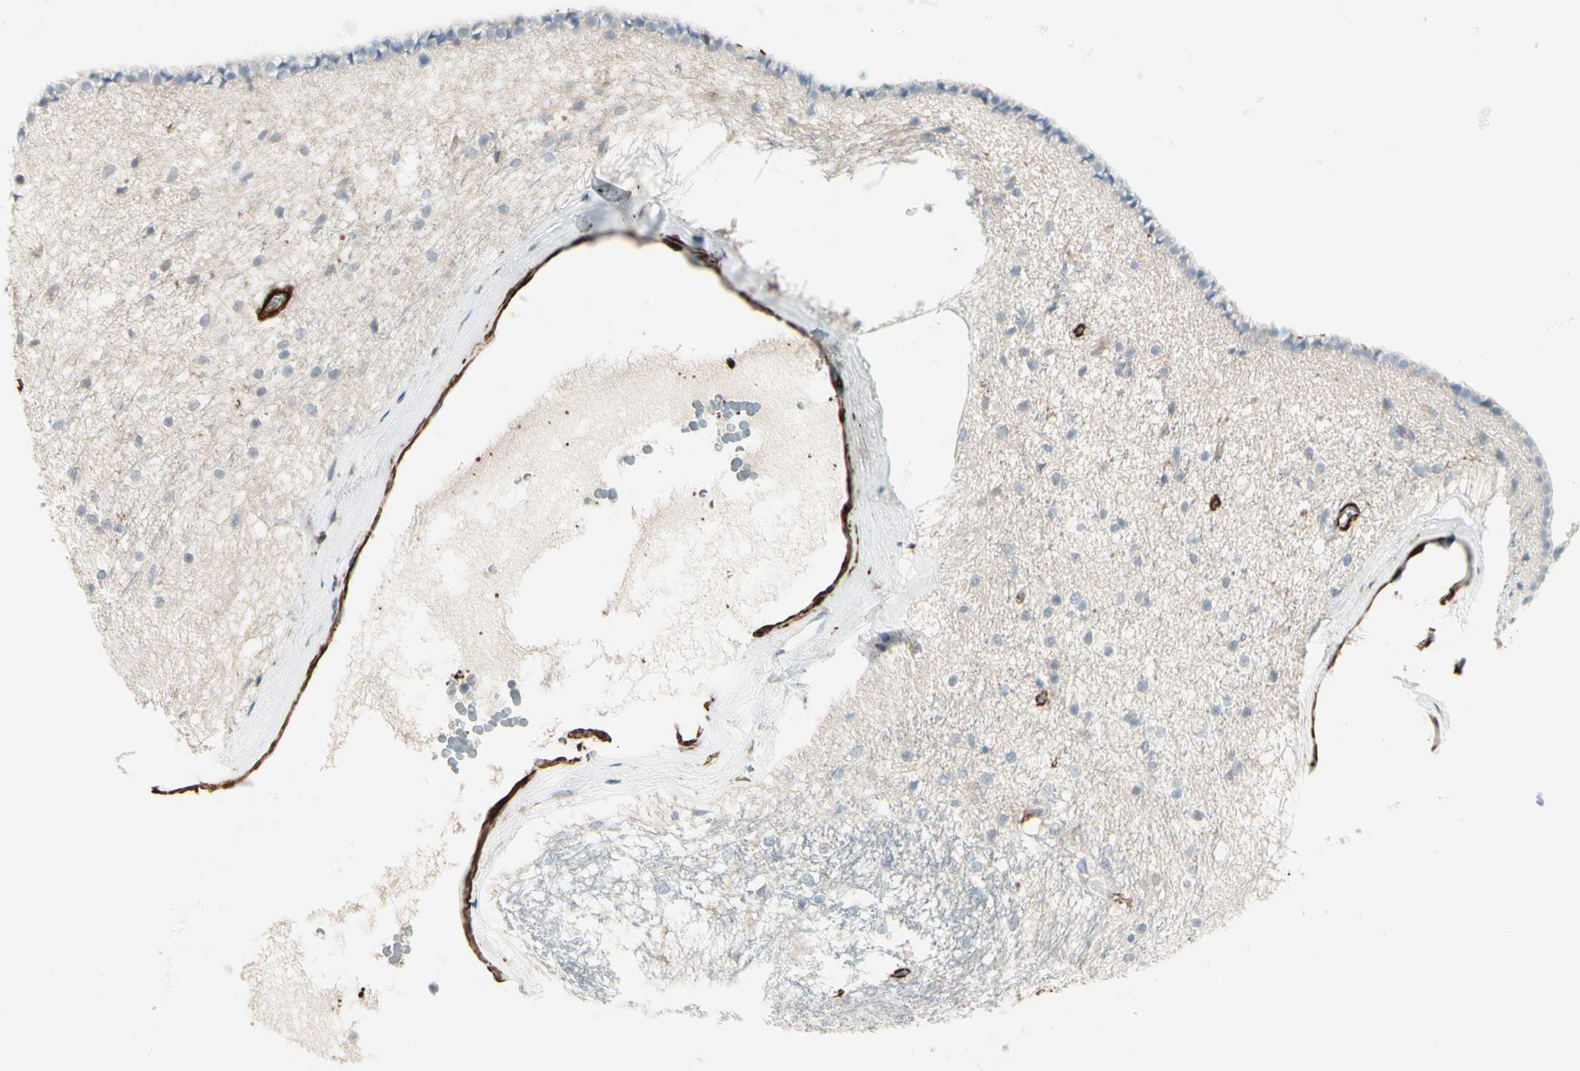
{"staining": {"intensity": "negative", "quantity": "none", "location": "none"}, "tissue": "hippocampus", "cell_type": "Glial cells", "image_type": "normal", "snomed": [{"axis": "morphology", "description": "Normal tissue, NOS"}, {"axis": "topography", "description": "Hippocampus"}], "caption": "A photomicrograph of hippocampus stained for a protein exhibits no brown staining in glial cells.", "gene": "CALD1", "patient": {"sex": "female", "age": 19}}